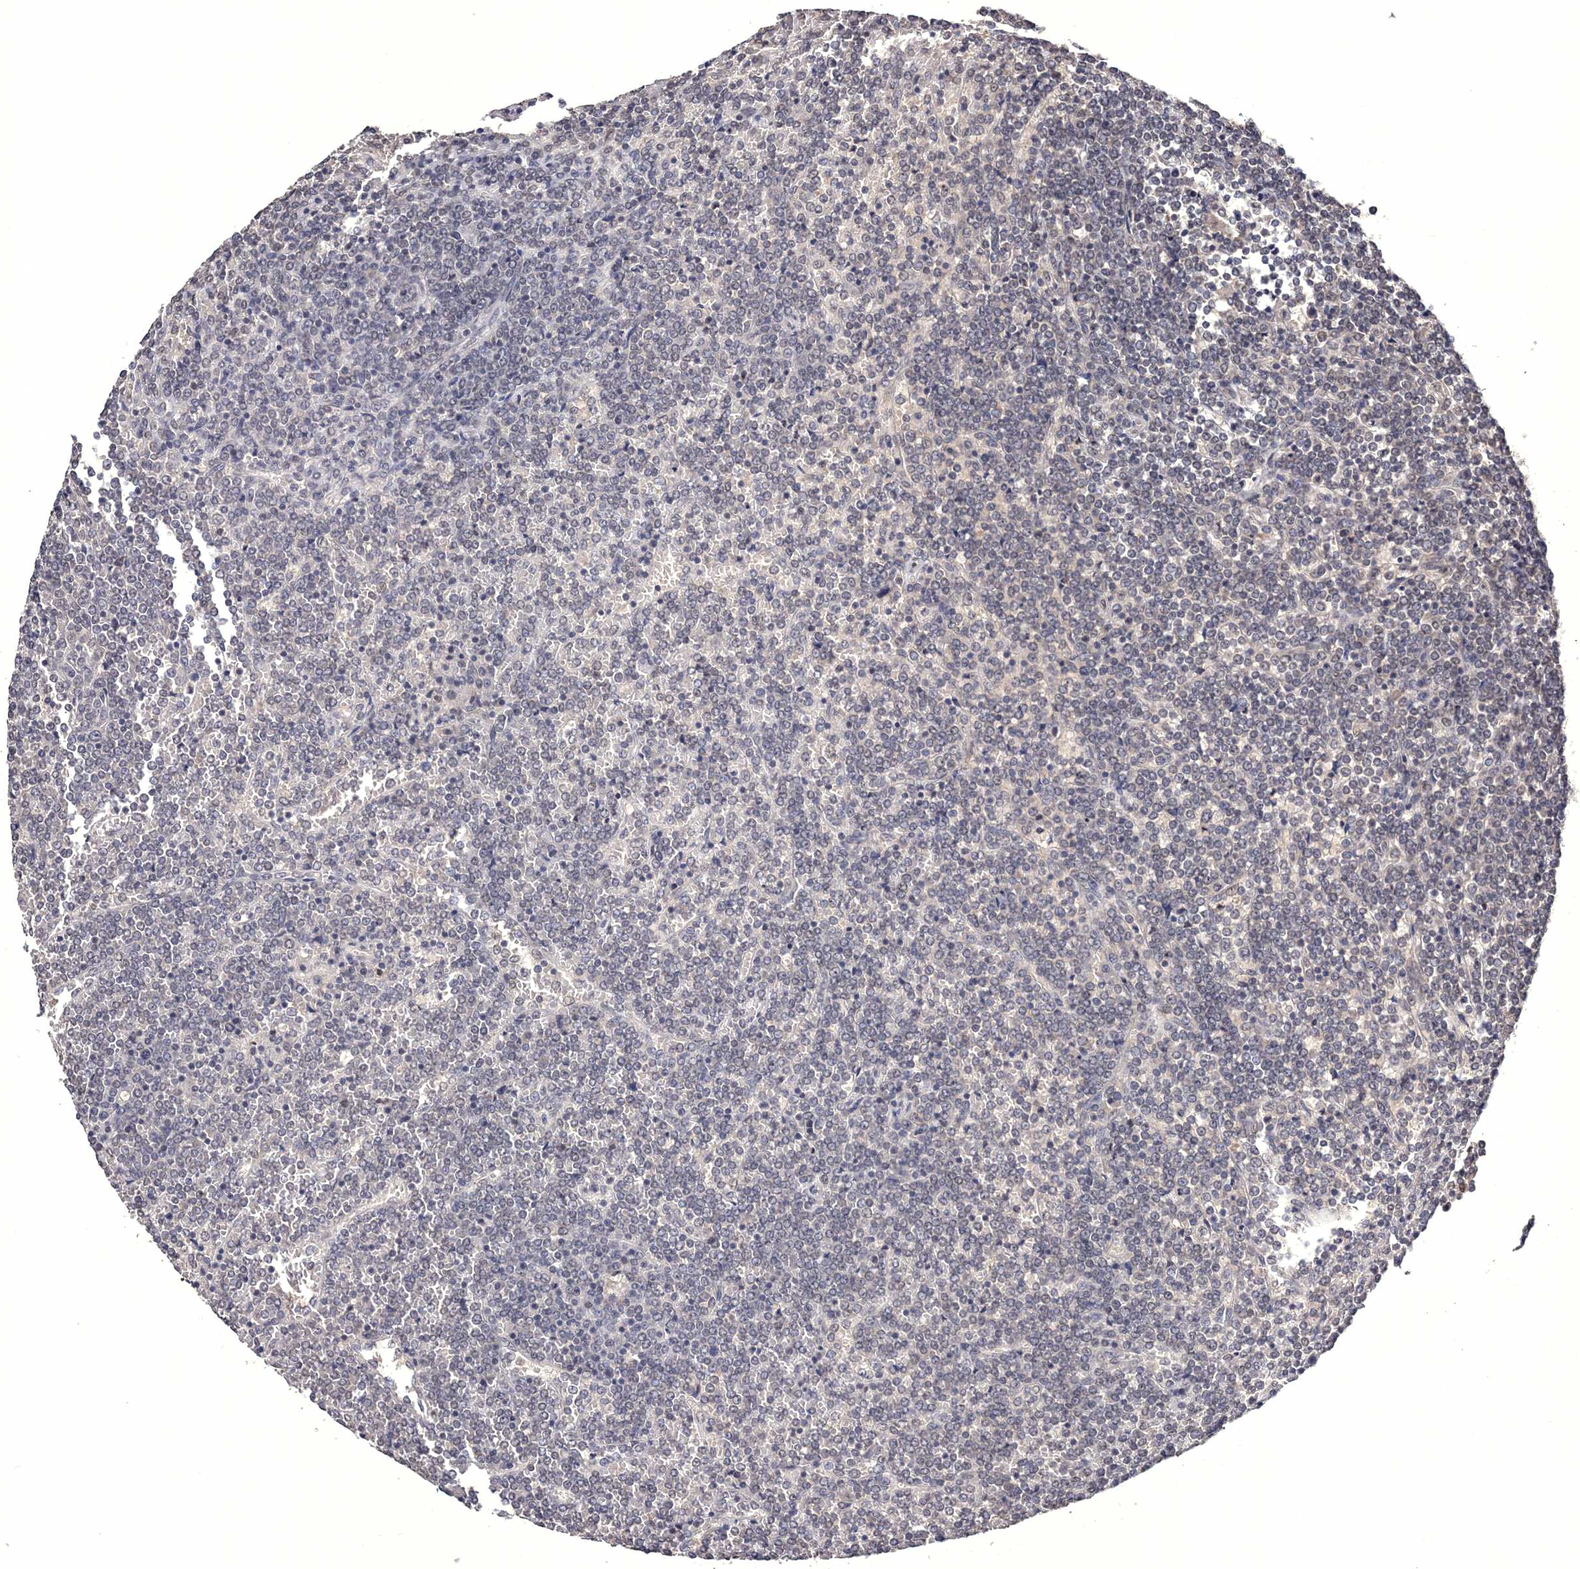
{"staining": {"intensity": "negative", "quantity": "none", "location": "none"}, "tissue": "lymphoma", "cell_type": "Tumor cells", "image_type": "cancer", "snomed": [{"axis": "morphology", "description": "Malignant lymphoma, non-Hodgkin's type, Low grade"}, {"axis": "topography", "description": "Spleen"}], "caption": "Micrograph shows no significant protein positivity in tumor cells of lymphoma.", "gene": "GPN1", "patient": {"sex": "female", "age": 19}}